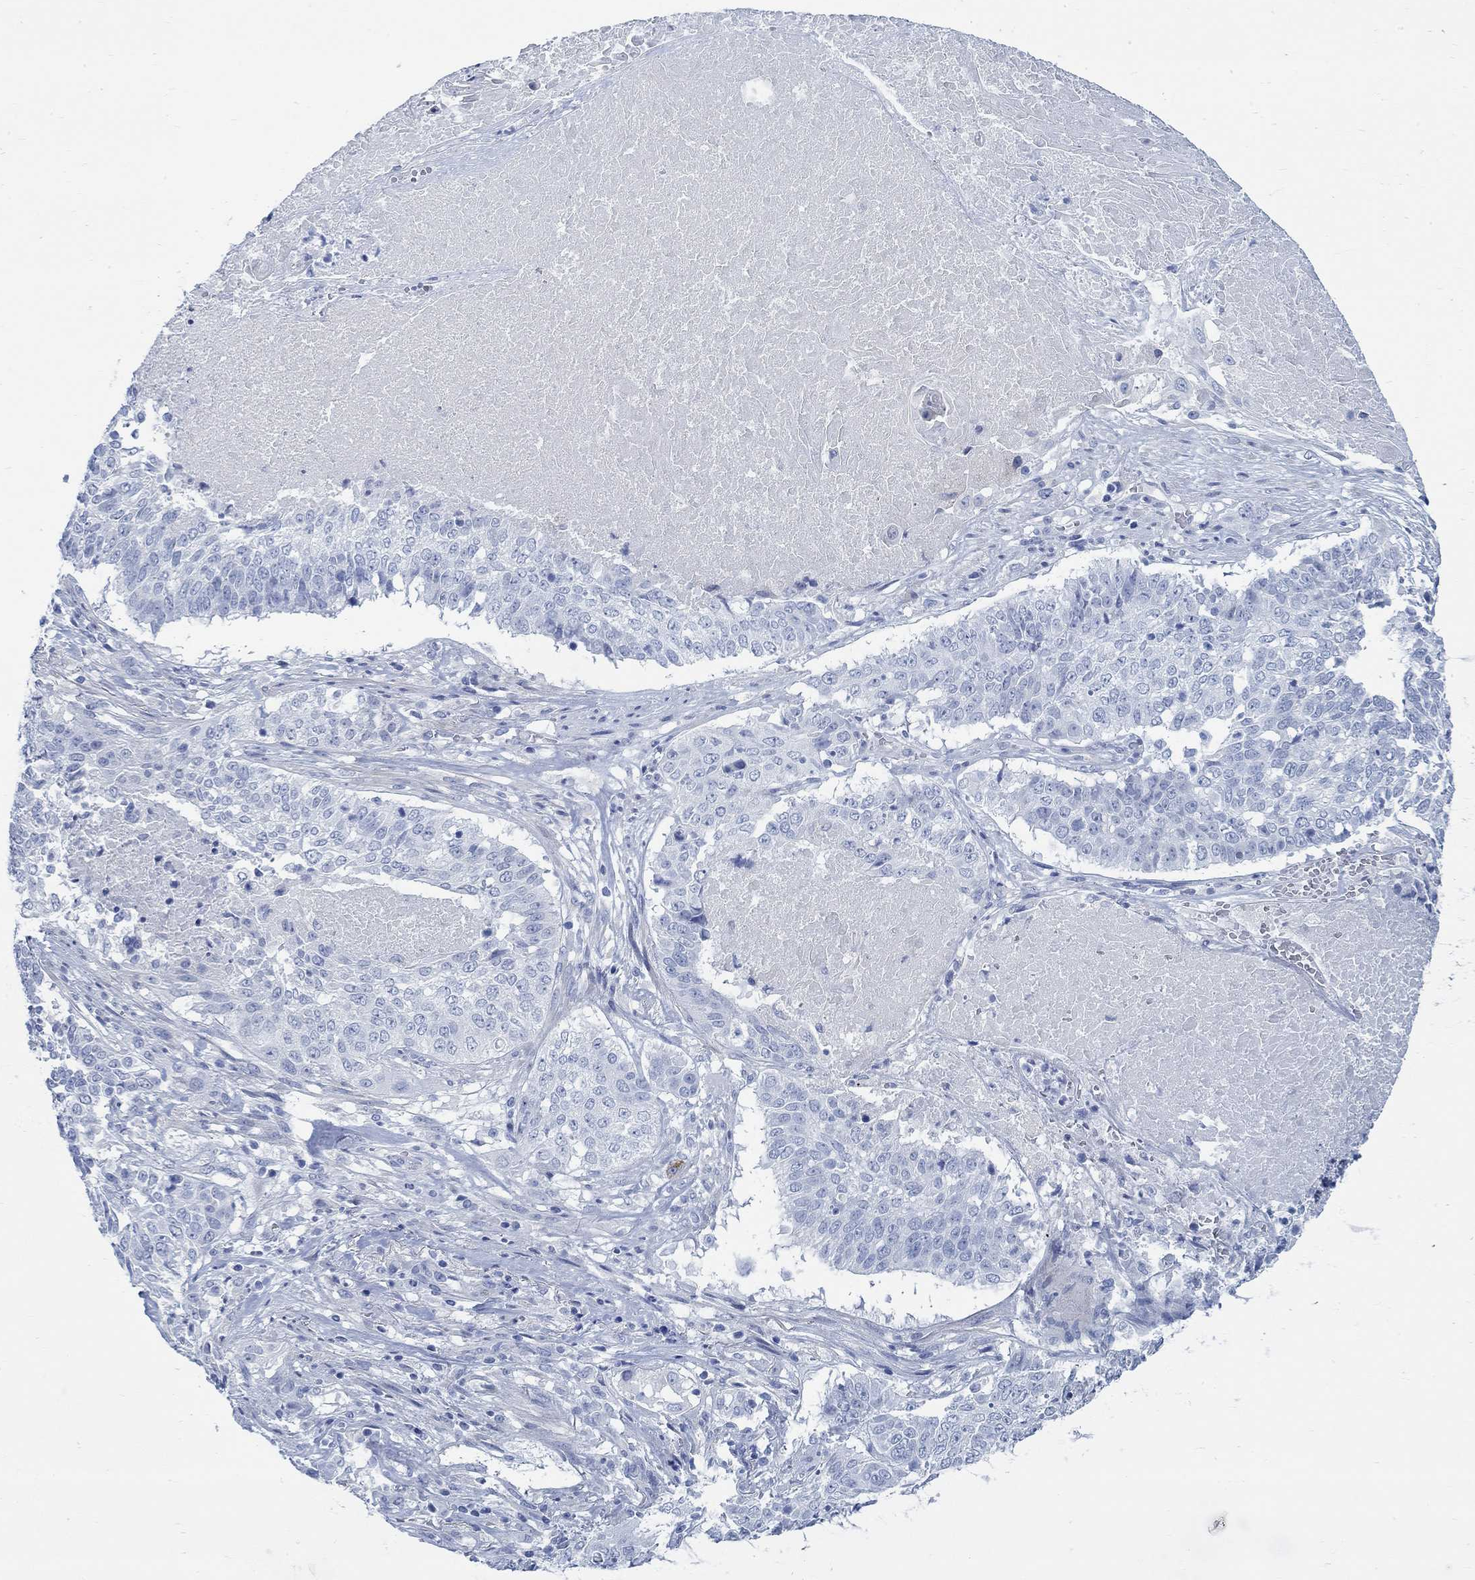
{"staining": {"intensity": "negative", "quantity": "none", "location": "none"}, "tissue": "lung cancer", "cell_type": "Tumor cells", "image_type": "cancer", "snomed": [{"axis": "morphology", "description": "Squamous cell carcinoma, NOS"}, {"axis": "topography", "description": "Lung"}], "caption": "A high-resolution micrograph shows immunohistochemistry staining of lung cancer, which demonstrates no significant staining in tumor cells. The staining was performed using DAB (3,3'-diaminobenzidine) to visualize the protein expression in brown, while the nuclei were stained in blue with hematoxylin (Magnification: 20x).", "gene": "RBM20", "patient": {"sex": "male", "age": 64}}